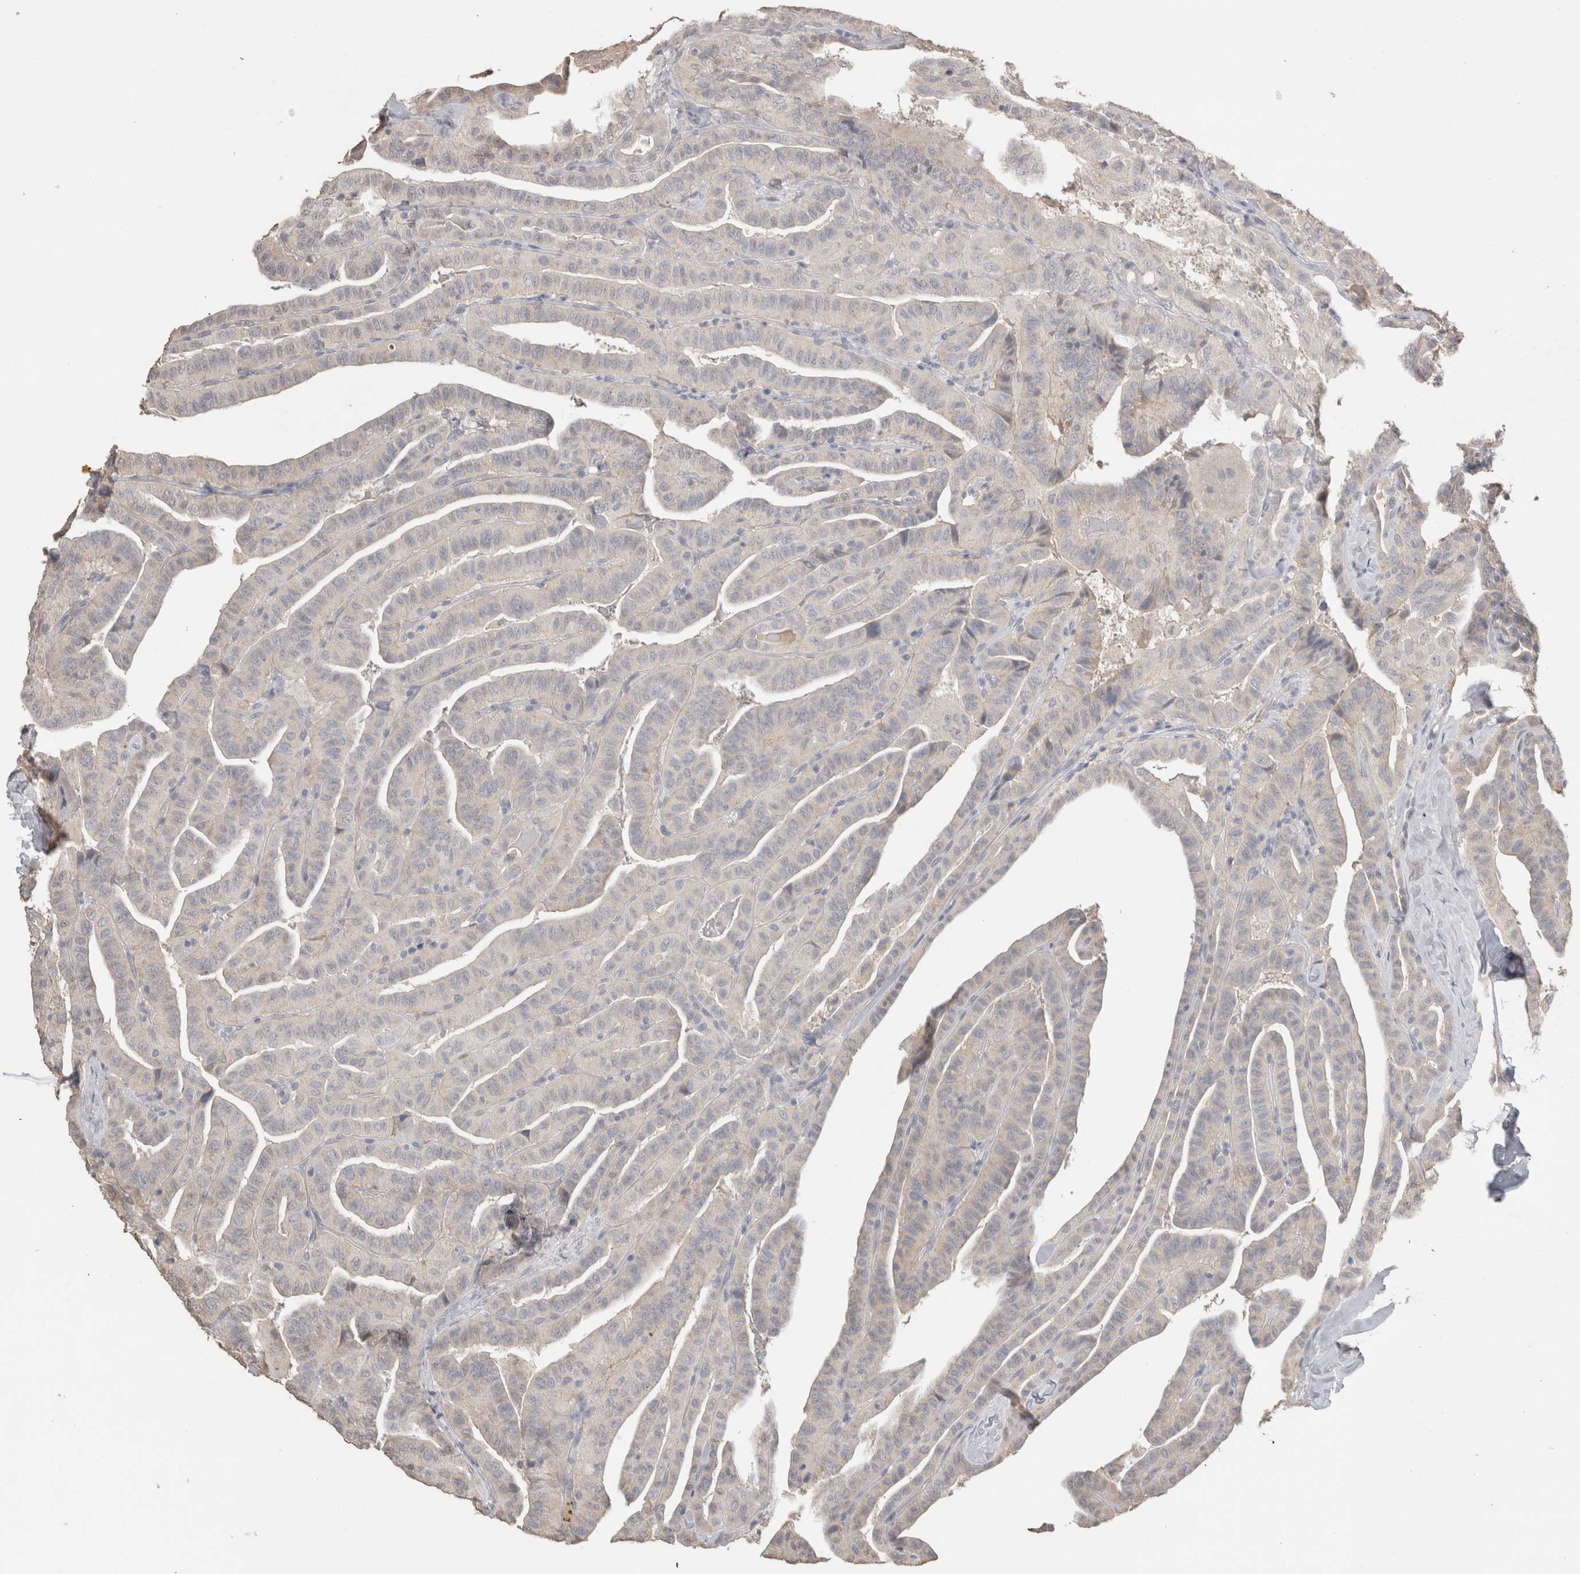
{"staining": {"intensity": "negative", "quantity": "none", "location": "none"}, "tissue": "thyroid cancer", "cell_type": "Tumor cells", "image_type": "cancer", "snomed": [{"axis": "morphology", "description": "Papillary adenocarcinoma, NOS"}, {"axis": "topography", "description": "Thyroid gland"}], "caption": "Thyroid papillary adenocarcinoma stained for a protein using immunohistochemistry (IHC) displays no staining tumor cells.", "gene": "NAALADL2", "patient": {"sex": "male", "age": 77}}